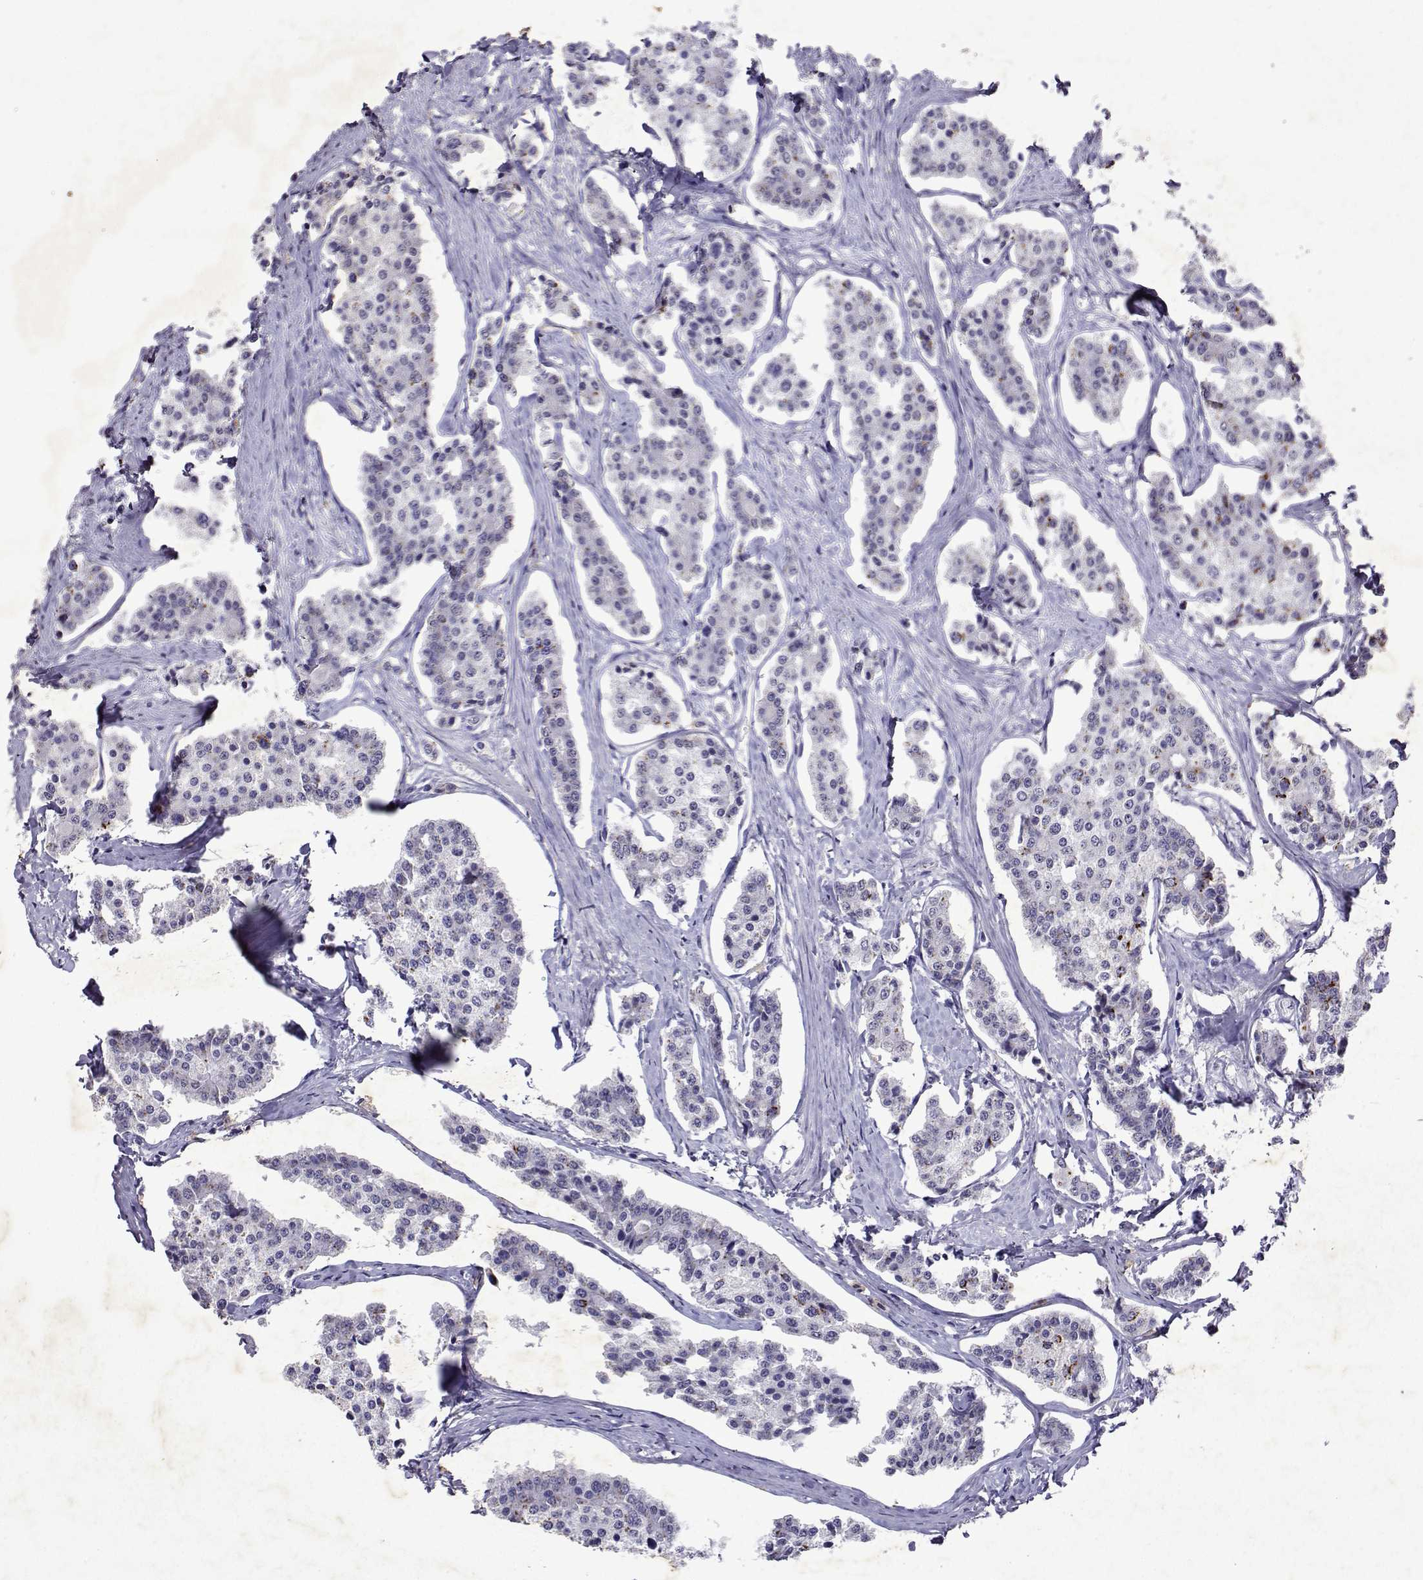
{"staining": {"intensity": "strong", "quantity": "<25%", "location": "cytoplasmic/membranous"}, "tissue": "carcinoid", "cell_type": "Tumor cells", "image_type": "cancer", "snomed": [{"axis": "morphology", "description": "Carcinoid, malignant, NOS"}, {"axis": "topography", "description": "Small intestine"}], "caption": "A high-resolution image shows immunohistochemistry (IHC) staining of carcinoid, which exhibits strong cytoplasmic/membranous positivity in approximately <25% of tumor cells.", "gene": "DUSP28", "patient": {"sex": "female", "age": 65}}